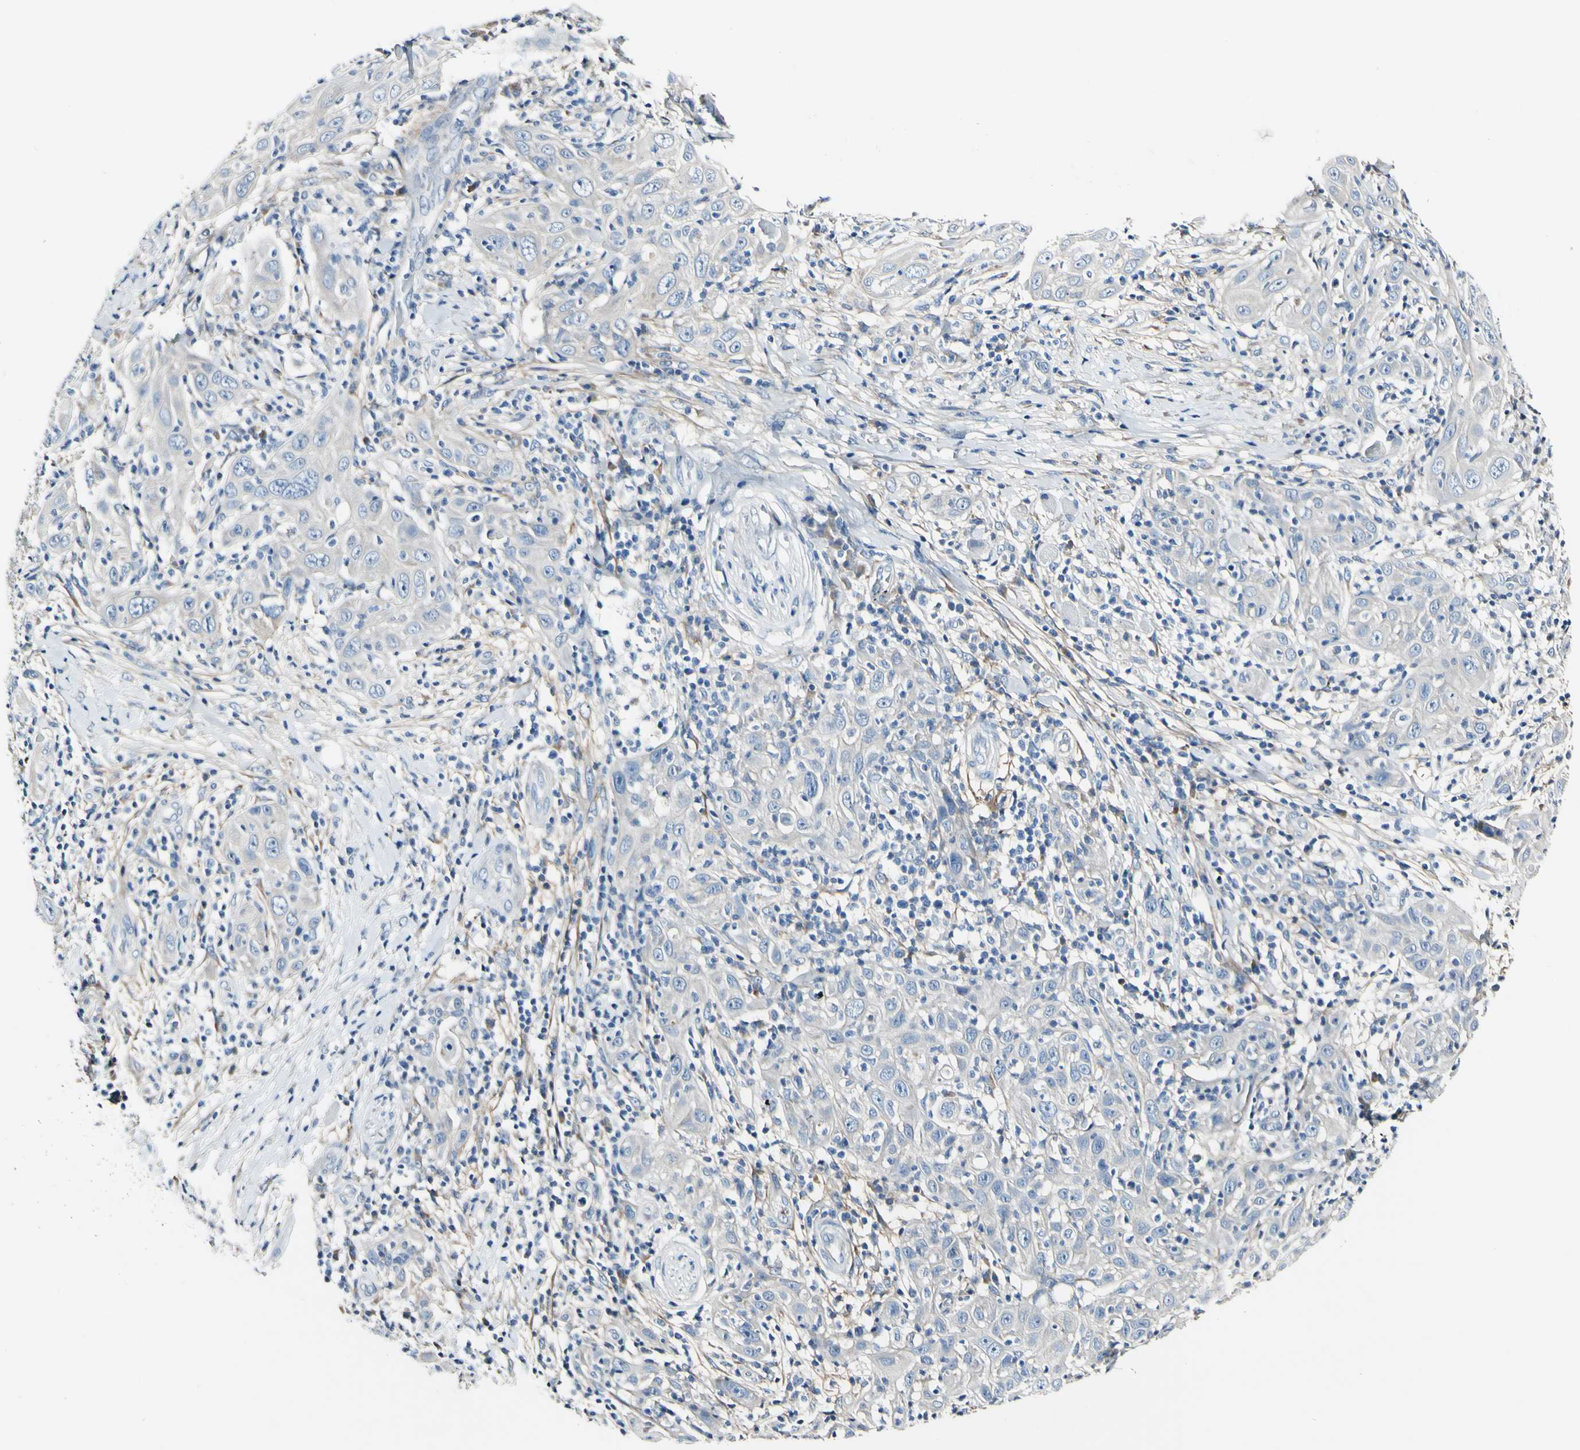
{"staining": {"intensity": "negative", "quantity": "none", "location": "none"}, "tissue": "skin cancer", "cell_type": "Tumor cells", "image_type": "cancer", "snomed": [{"axis": "morphology", "description": "Squamous cell carcinoma, NOS"}, {"axis": "topography", "description": "Skin"}], "caption": "This is an immunohistochemistry (IHC) image of skin cancer. There is no expression in tumor cells.", "gene": "COL6A3", "patient": {"sex": "female", "age": 88}}